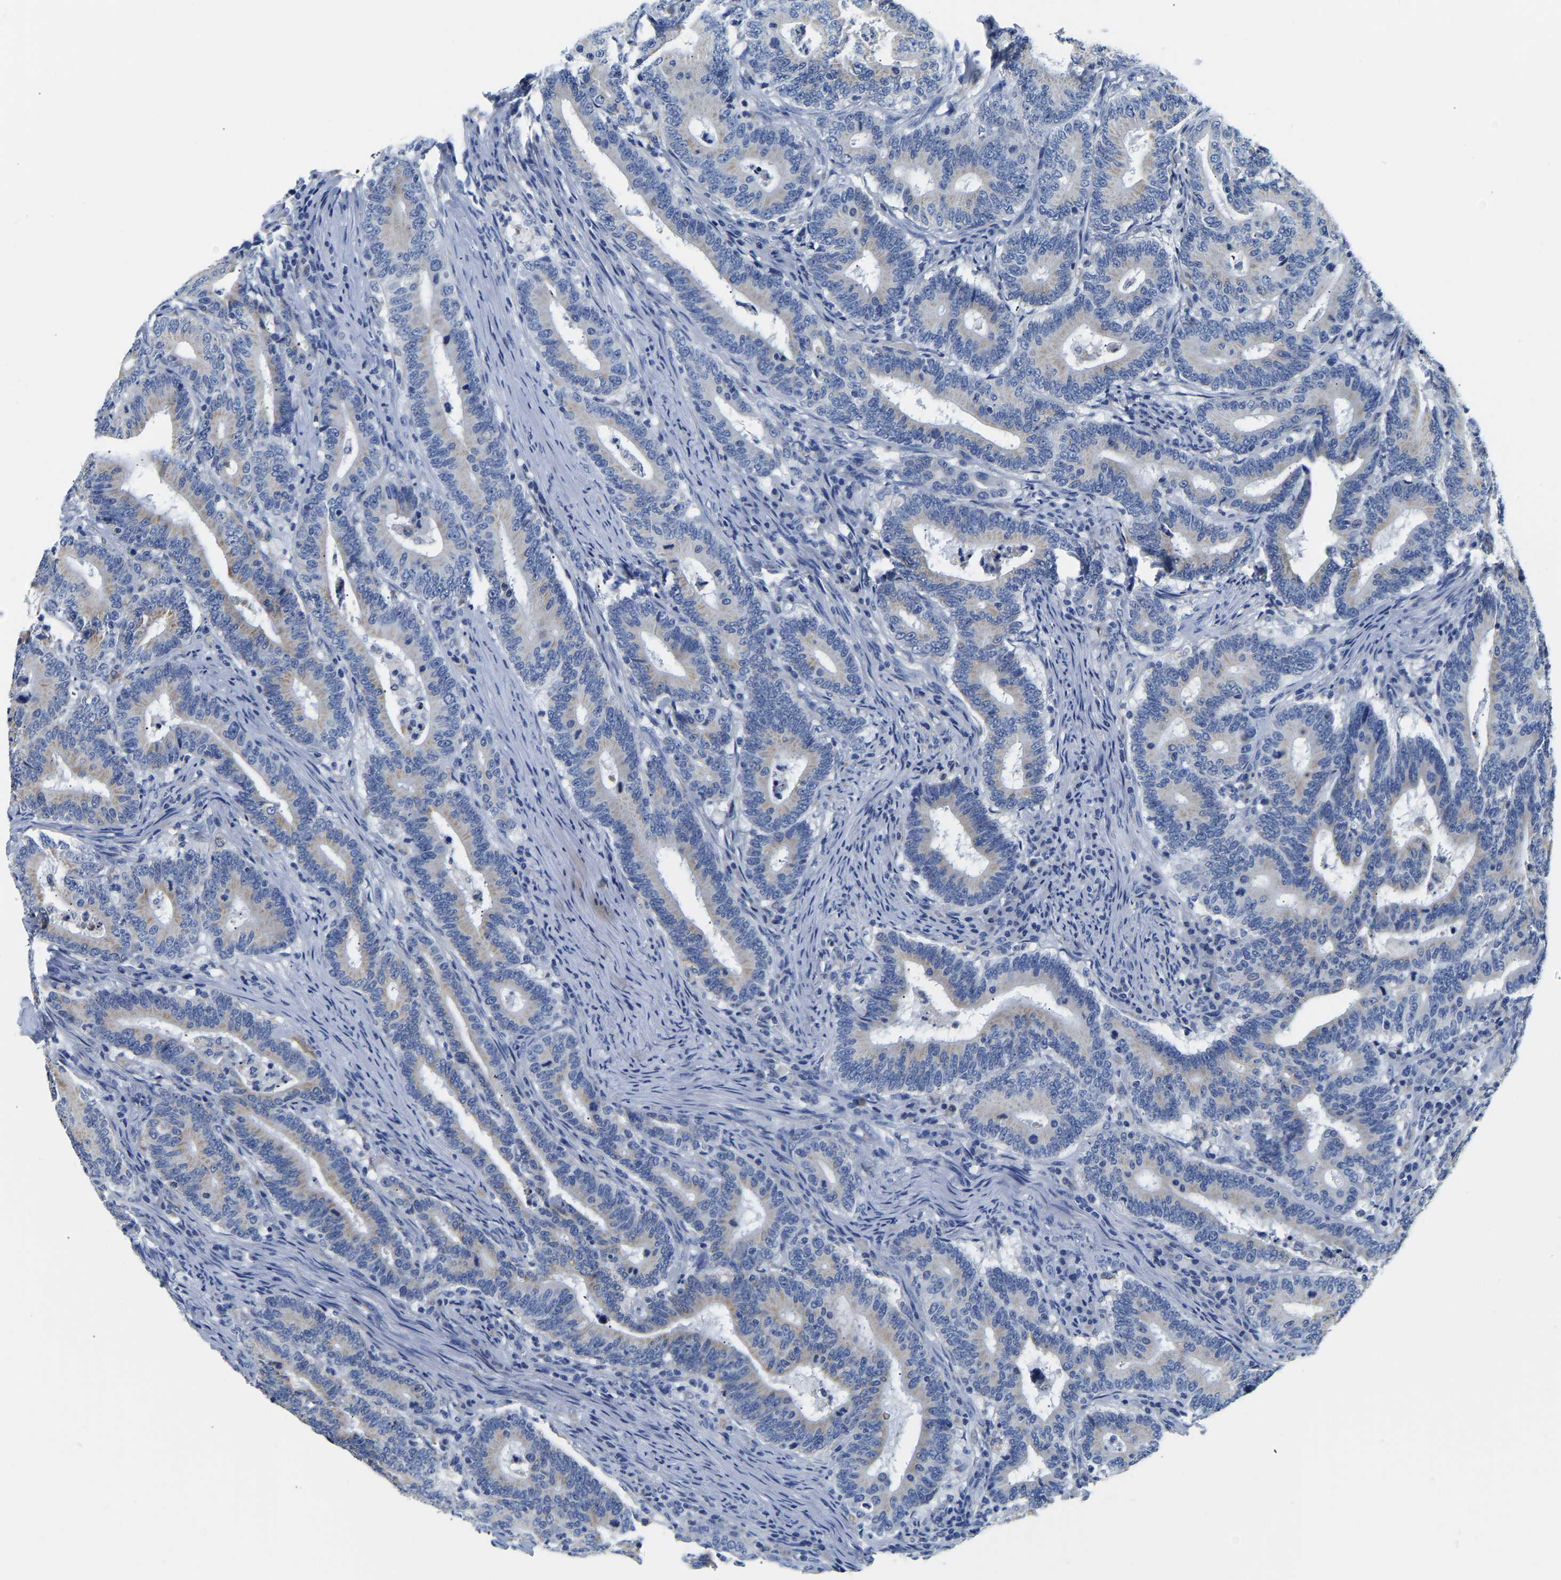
{"staining": {"intensity": "negative", "quantity": "none", "location": "none"}, "tissue": "colorectal cancer", "cell_type": "Tumor cells", "image_type": "cancer", "snomed": [{"axis": "morphology", "description": "Adenocarcinoma, NOS"}, {"axis": "topography", "description": "Colon"}], "caption": "Human colorectal adenocarcinoma stained for a protein using IHC reveals no staining in tumor cells.", "gene": "PCK2", "patient": {"sex": "female", "age": 66}}